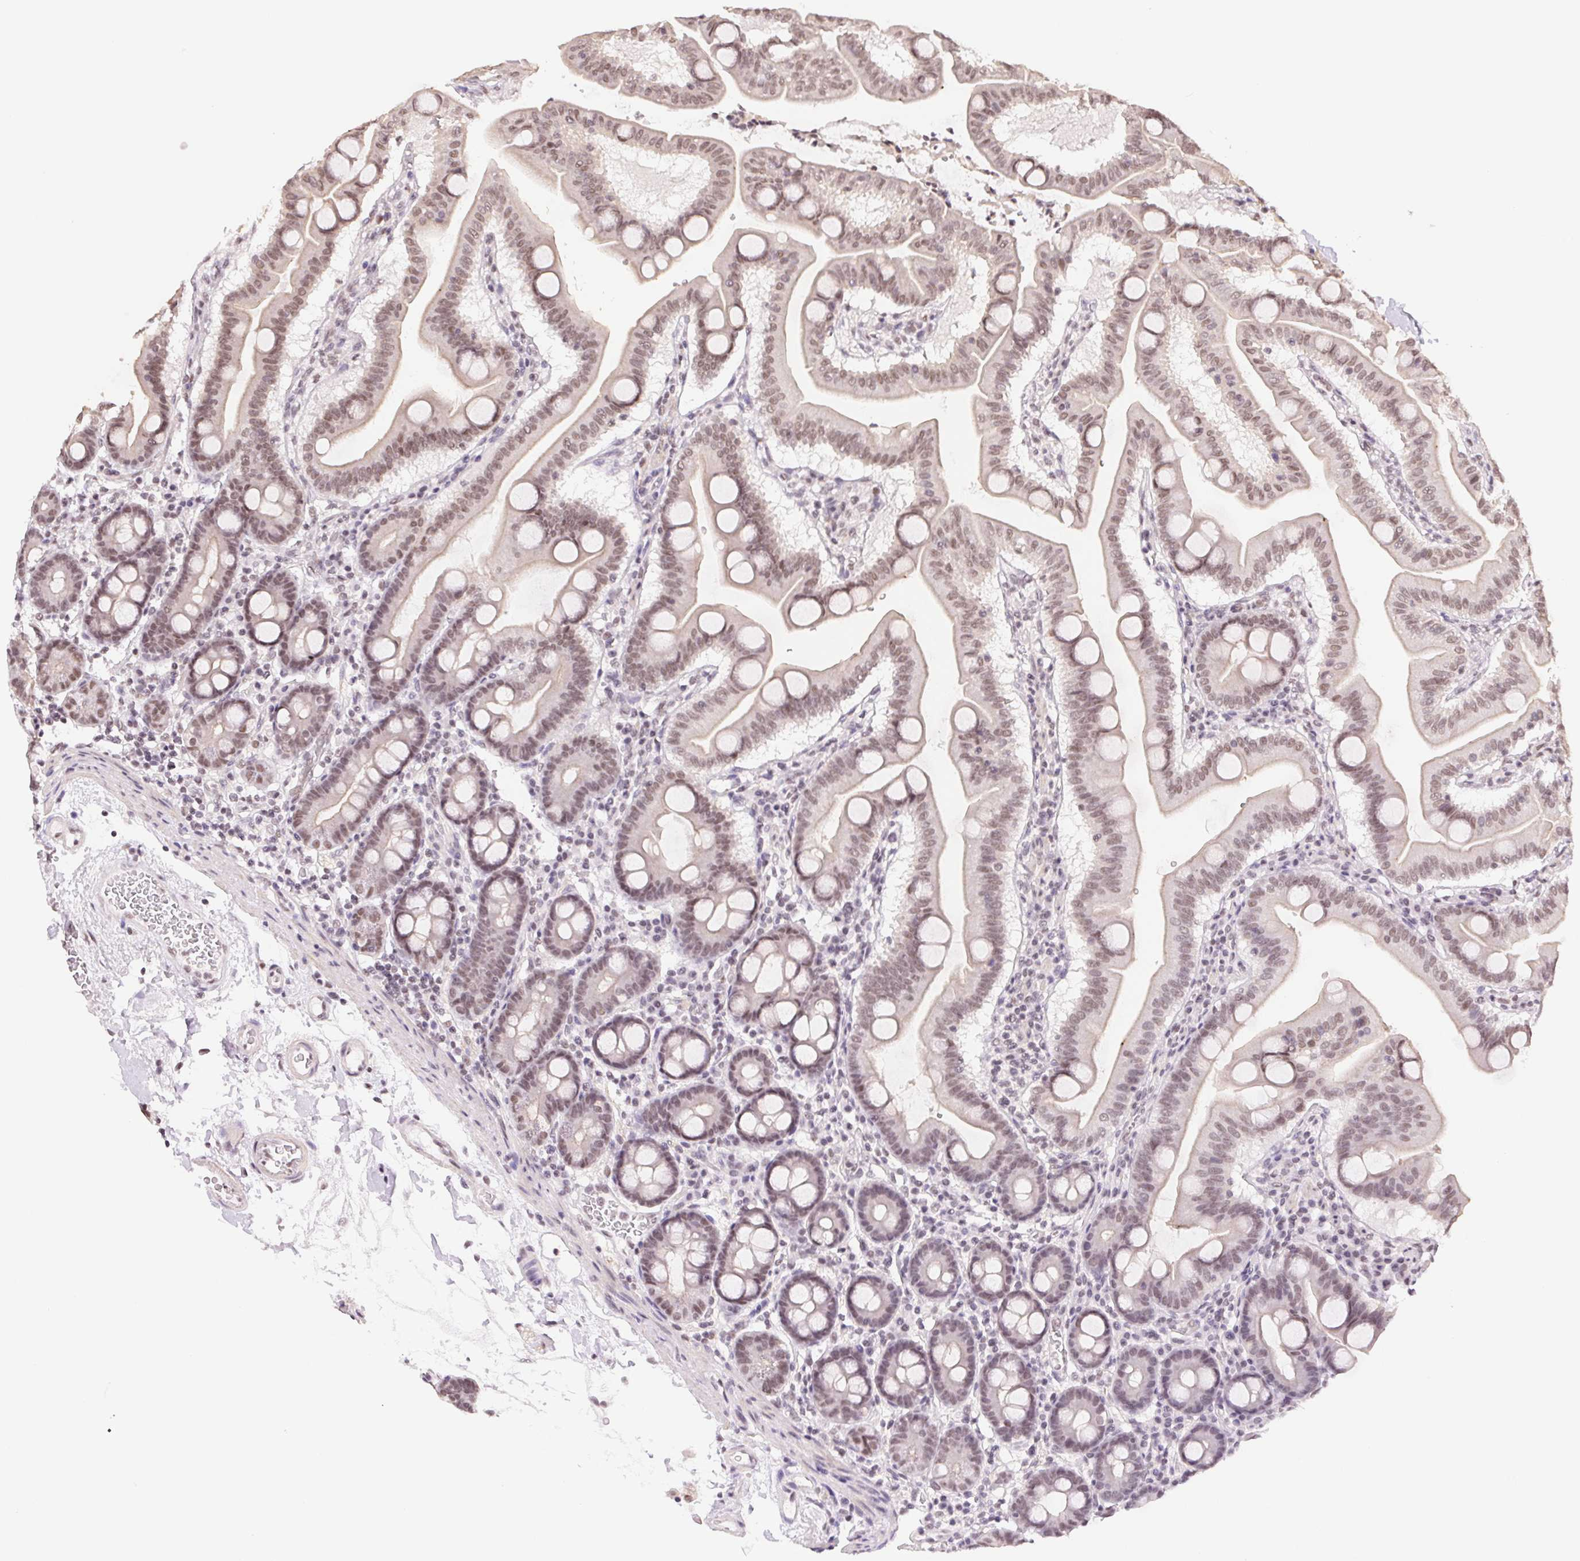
{"staining": {"intensity": "weak", "quantity": ">75%", "location": "nuclear"}, "tissue": "duodenum", "cell_type": "Glandular cells", "image_type": "normal", "snomed": [{"axis": "morphology", "description": "Normal tissue, NOS"}, {"axis": "topography", "description": "Pancreas"}, {"axis": "topography", "description": "Duodenum"}], "caption": "Immunohistochemical staining of unremarkable duodenum demonstrates low levels of weak nuclear positivity in about >75% of glandular cells.", "gene": "RPRD1B", "patient": {"sex": "male", "age": 59}}